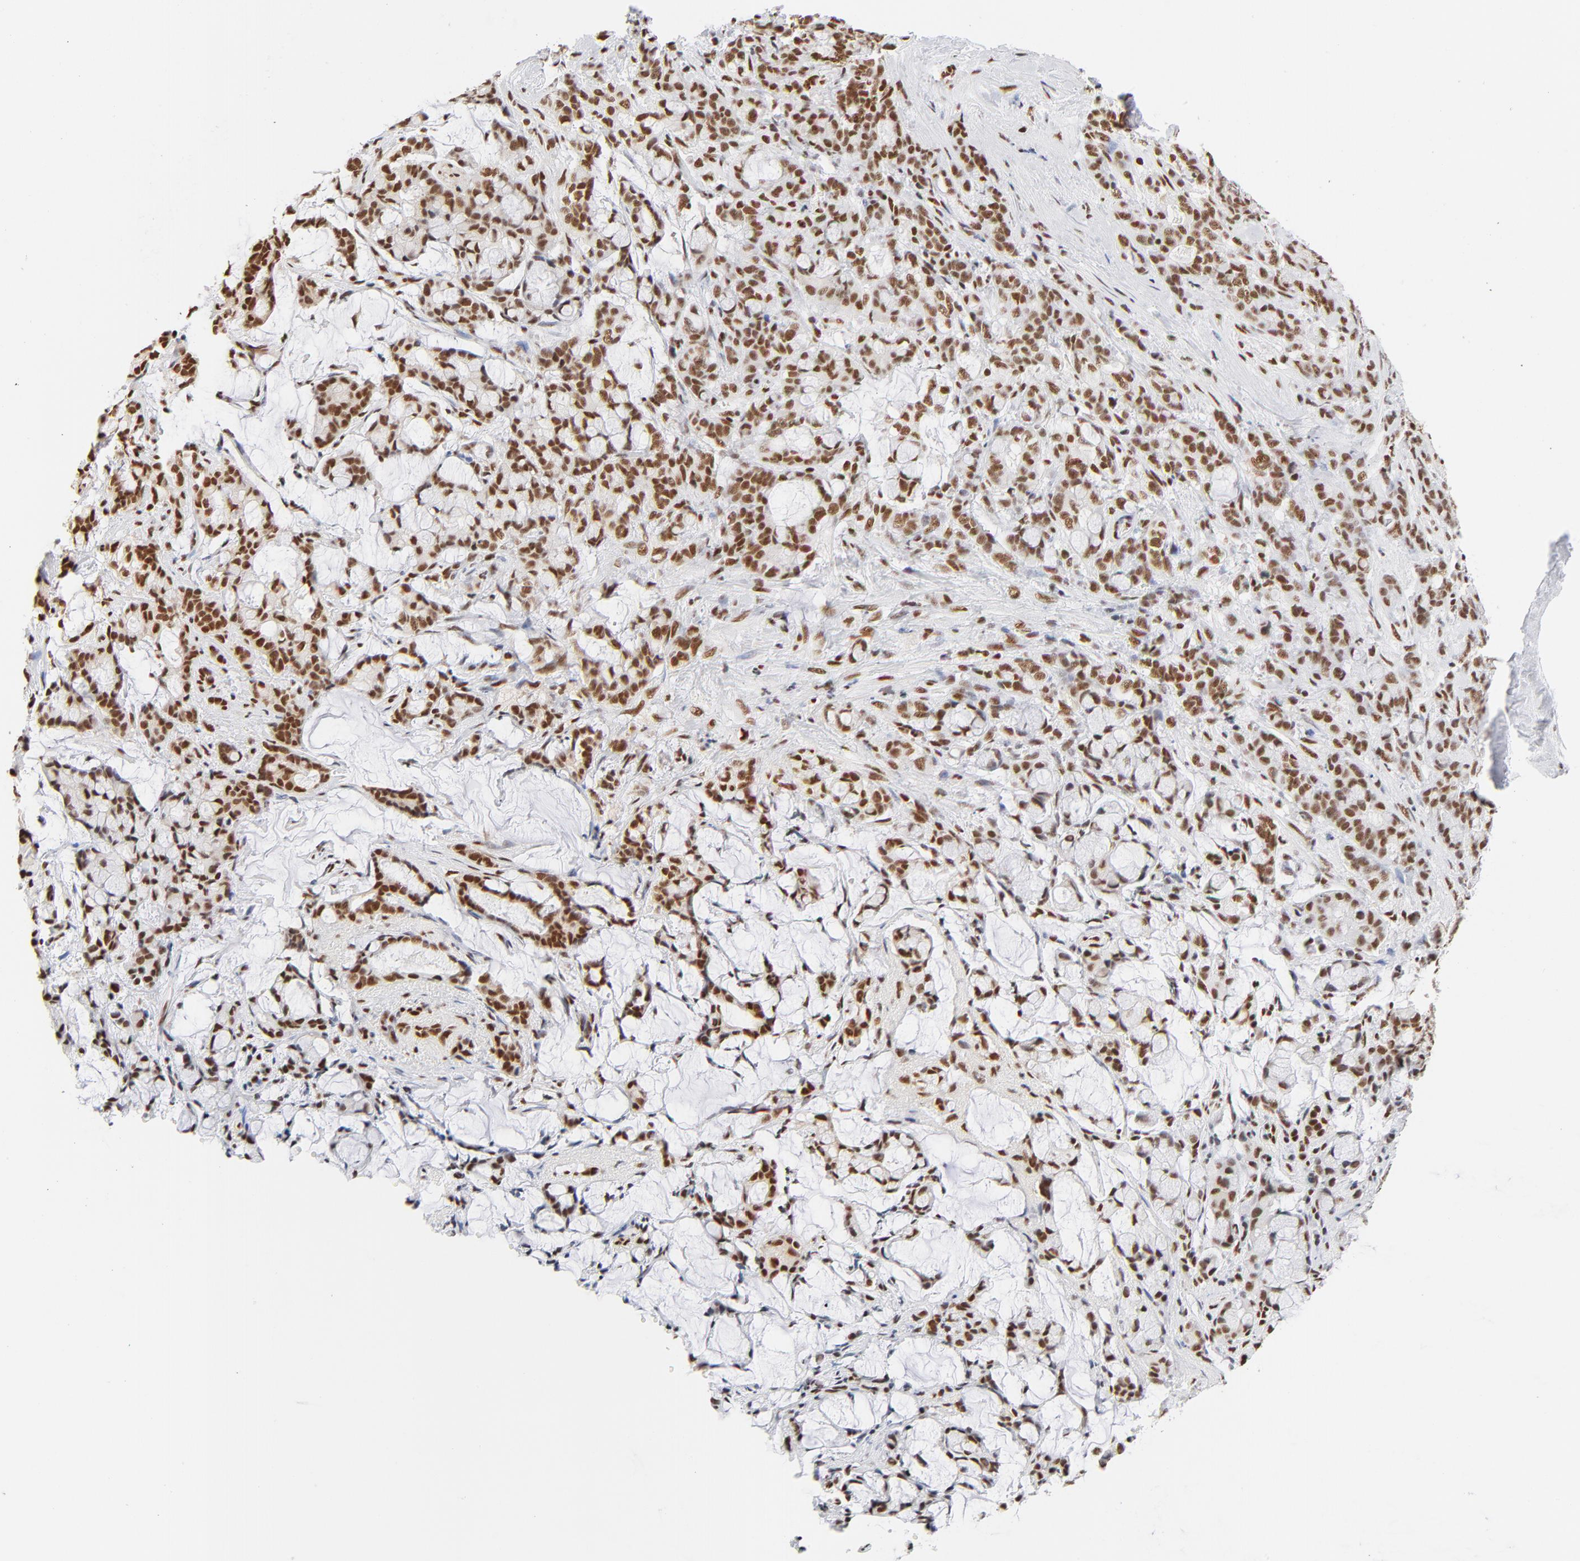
{"staining": {"intensity": "strong", "quantity": "25%-75%", "location": "nuclear"}, "tissue": "pancreatic cancer", "cell_type": "Tumor cells", "image_type": "cancer", "snomed": [{"axis": "morphology", "description": "Adenocarcinoma, NOS"}, {"axis": "topography", "description": "Pancreas"}], "caption": "The micrograph reveals staining of pancreatic adenocarcinoma, revealing strong nuclear protein expression (brown color) within tumor cells.", "gene": "CREB1", "patient": {"sex": "female", "age": 73}}